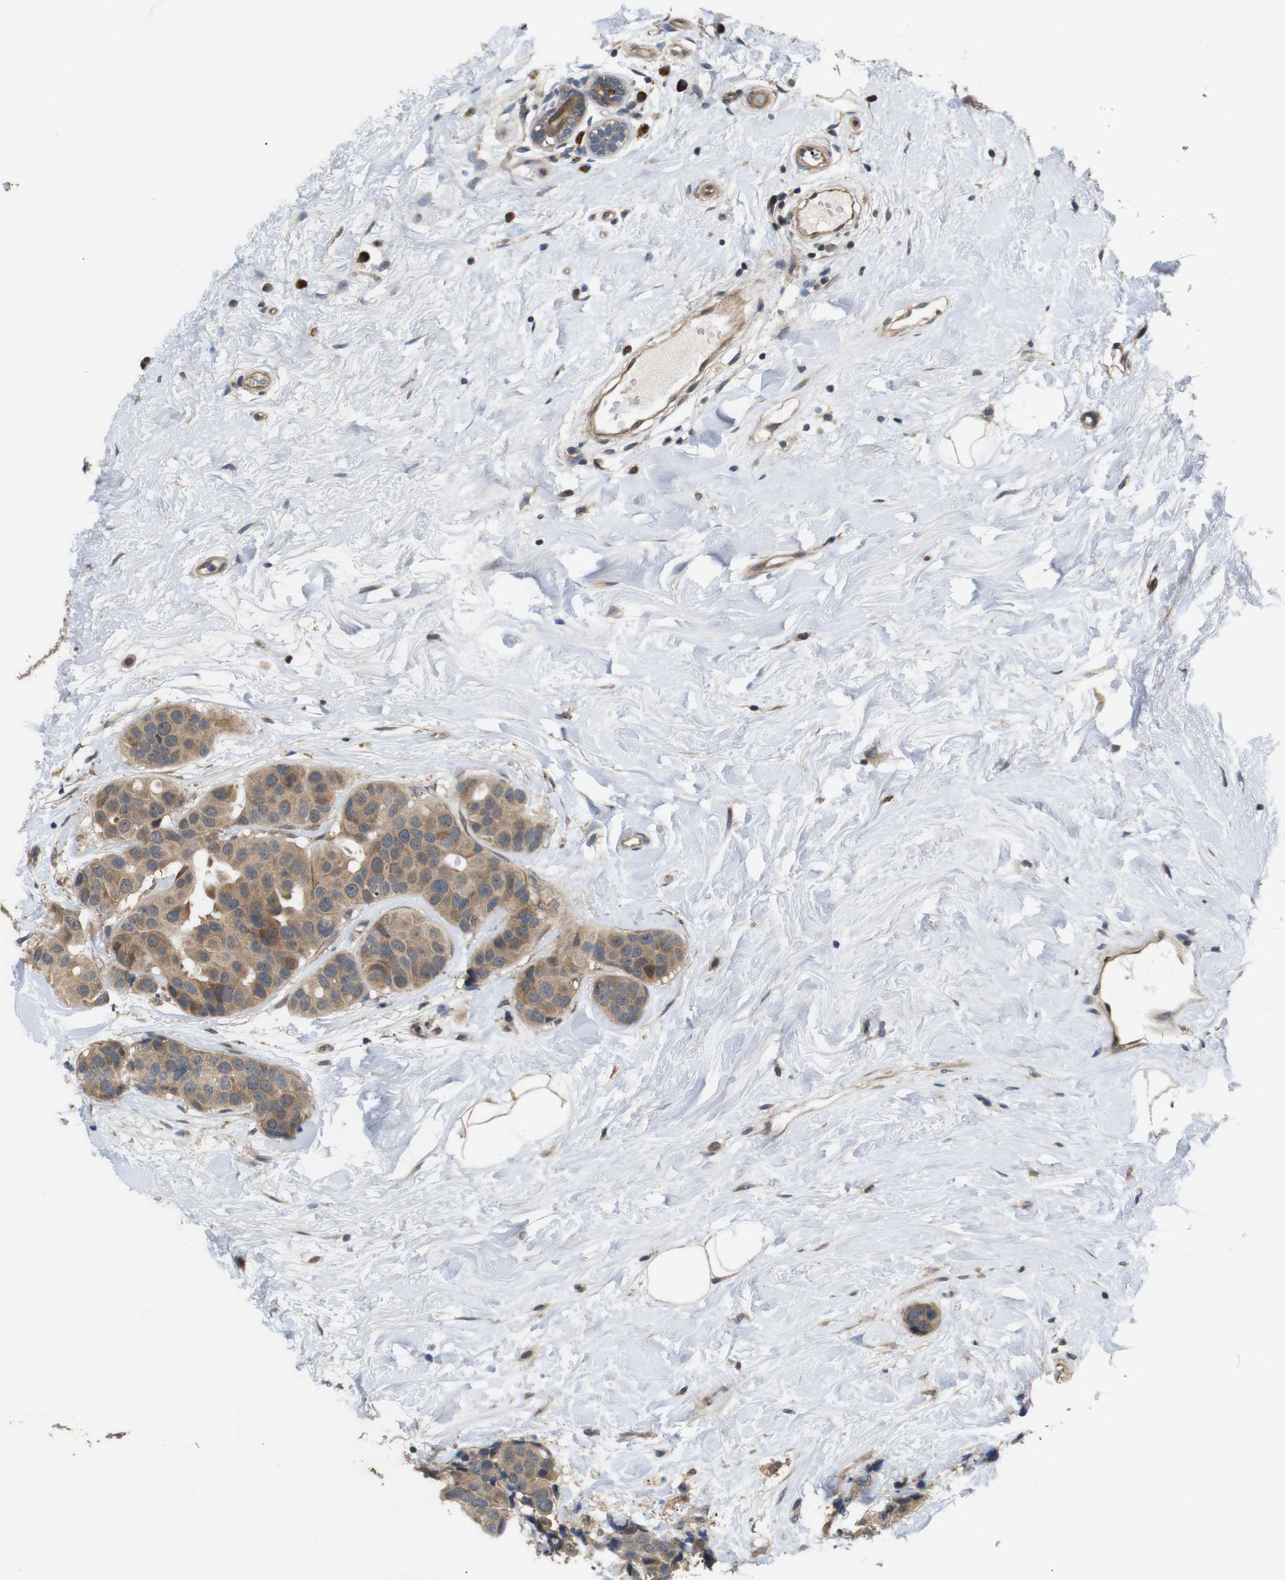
{"staining": {"intensity": "moderate", "quantity": ">75%", "location": "cytoplasmic/membranous"}, "tissue": "breast cancer", "cell_type": "Tumor cells", "image_type": "cancer", "snomed": [{"axis": "morphology", "description": "Normal tissue, NOS"}, {"axis": "morphology", "description": "Duct carcinoma"}, {"axis": "topography", "description": "Breast"}], "caption": "A micrograph of human infiltrating ductal carcinoma (breast) stained for a protein shows moderate cytoplasmic/membranous brown staining in tumor cells. (Stains: DAB (3,3'-diaminobenzidine) in brown, nuclei in blue, Microscopy: brightfield microscopy at high magnification).", "gene": "EPHB2", "patient": {"sex": "female", "age": 39}}